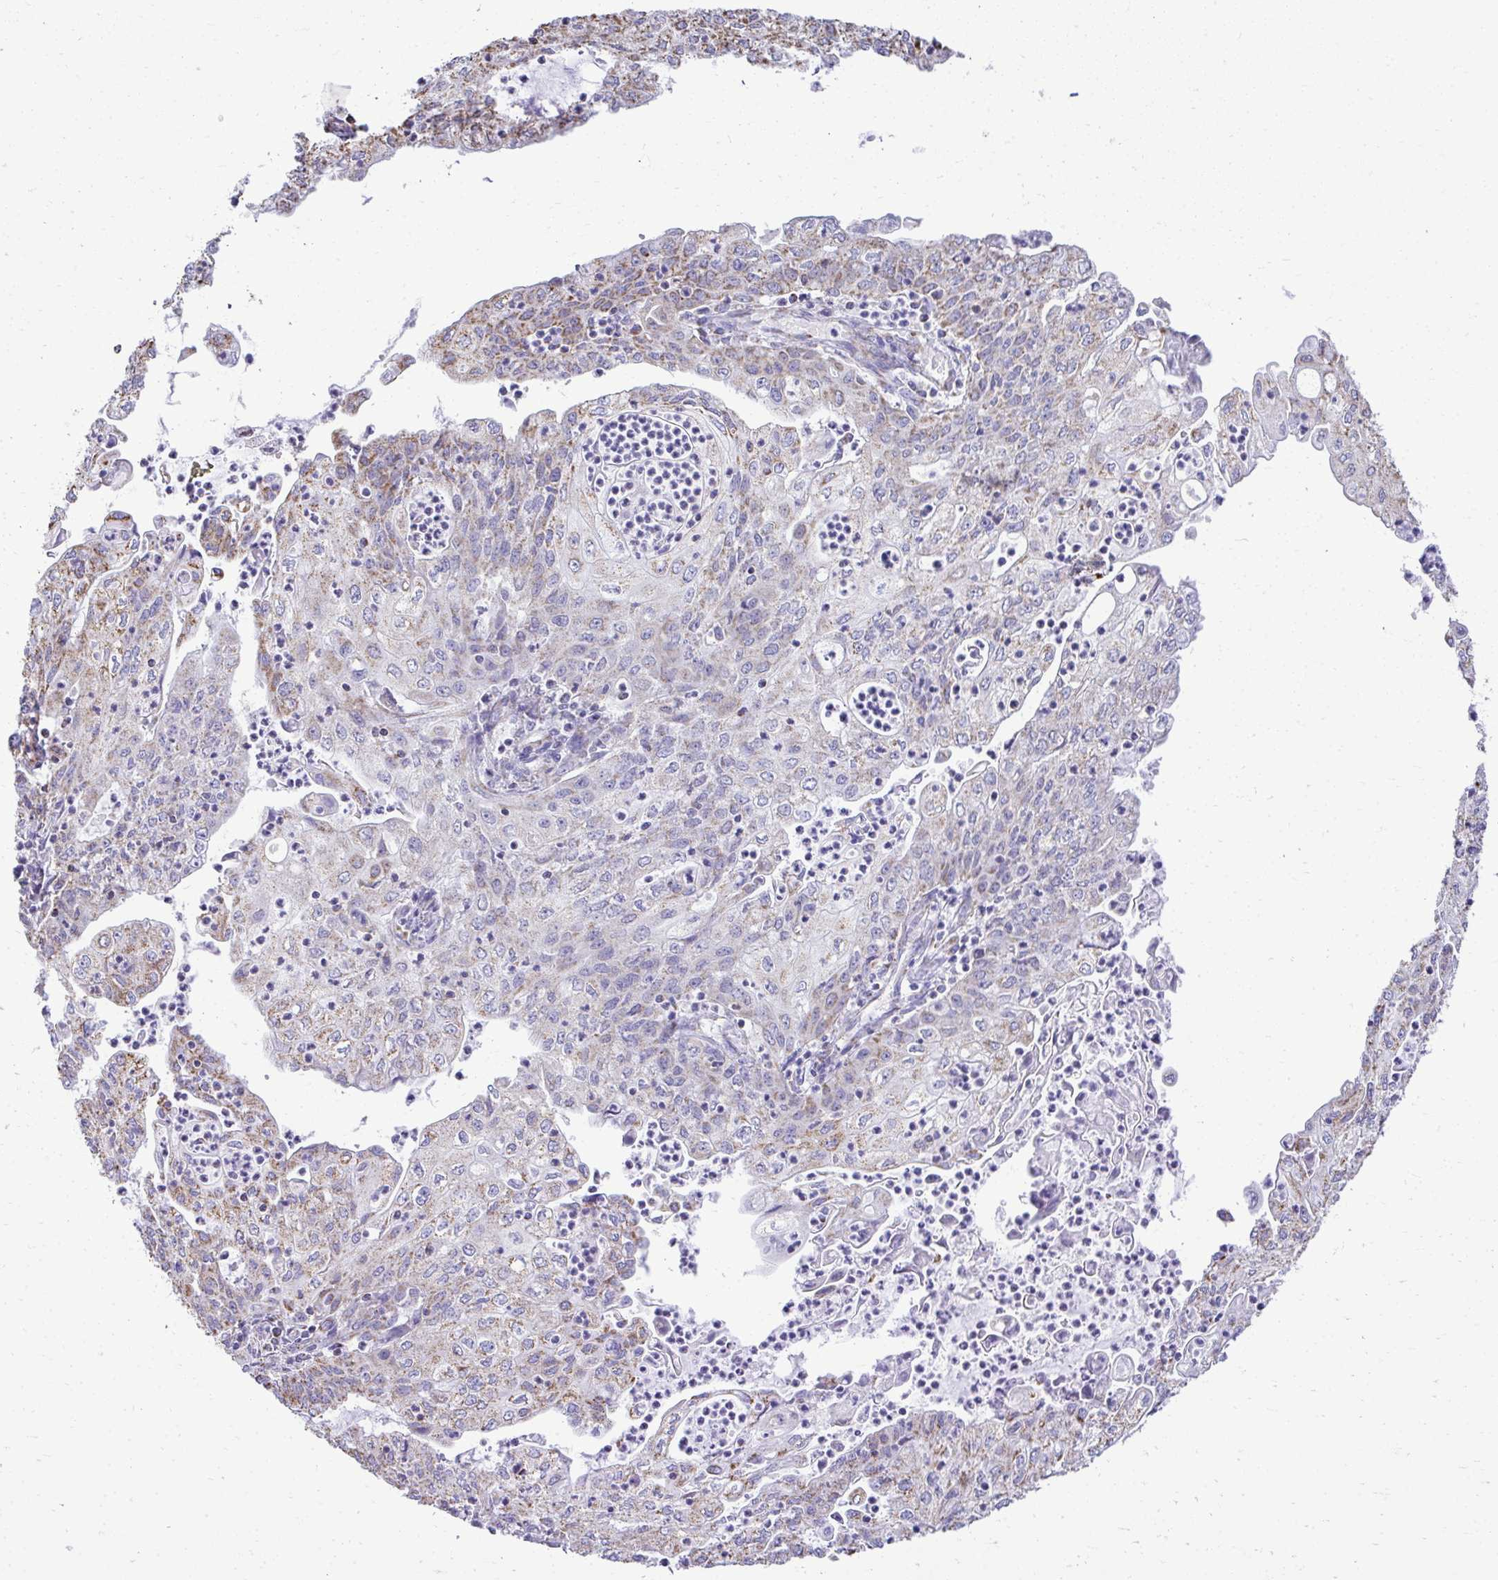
{"staining": {"intensity": "weak", "quantity": "25%-75%", "location": "cytoplasmic/membranous"}, "tissue": "endometrial cancer", "cell_type": "Tumor cells", "image_type": "cancer", "snomed": [{"axis": "morphology", "description": "Adenocarcinoma, NOS"}, {"axis": "topography", "description": "Endometrium"}], "caption": "Immunohistochemistry (IHC) histopathology image of neoplastic tissue: human endometrial cancer (adenocarcinoma) stained using IHC reveals low levels of weak protein expression localized specifically in the cytoplasmic/membranous of tumor cells, appearing as a cytoplasmic/membranous brown color.", "gene": "MPZL2", "patient": {"sex": "female", "age": 61}}